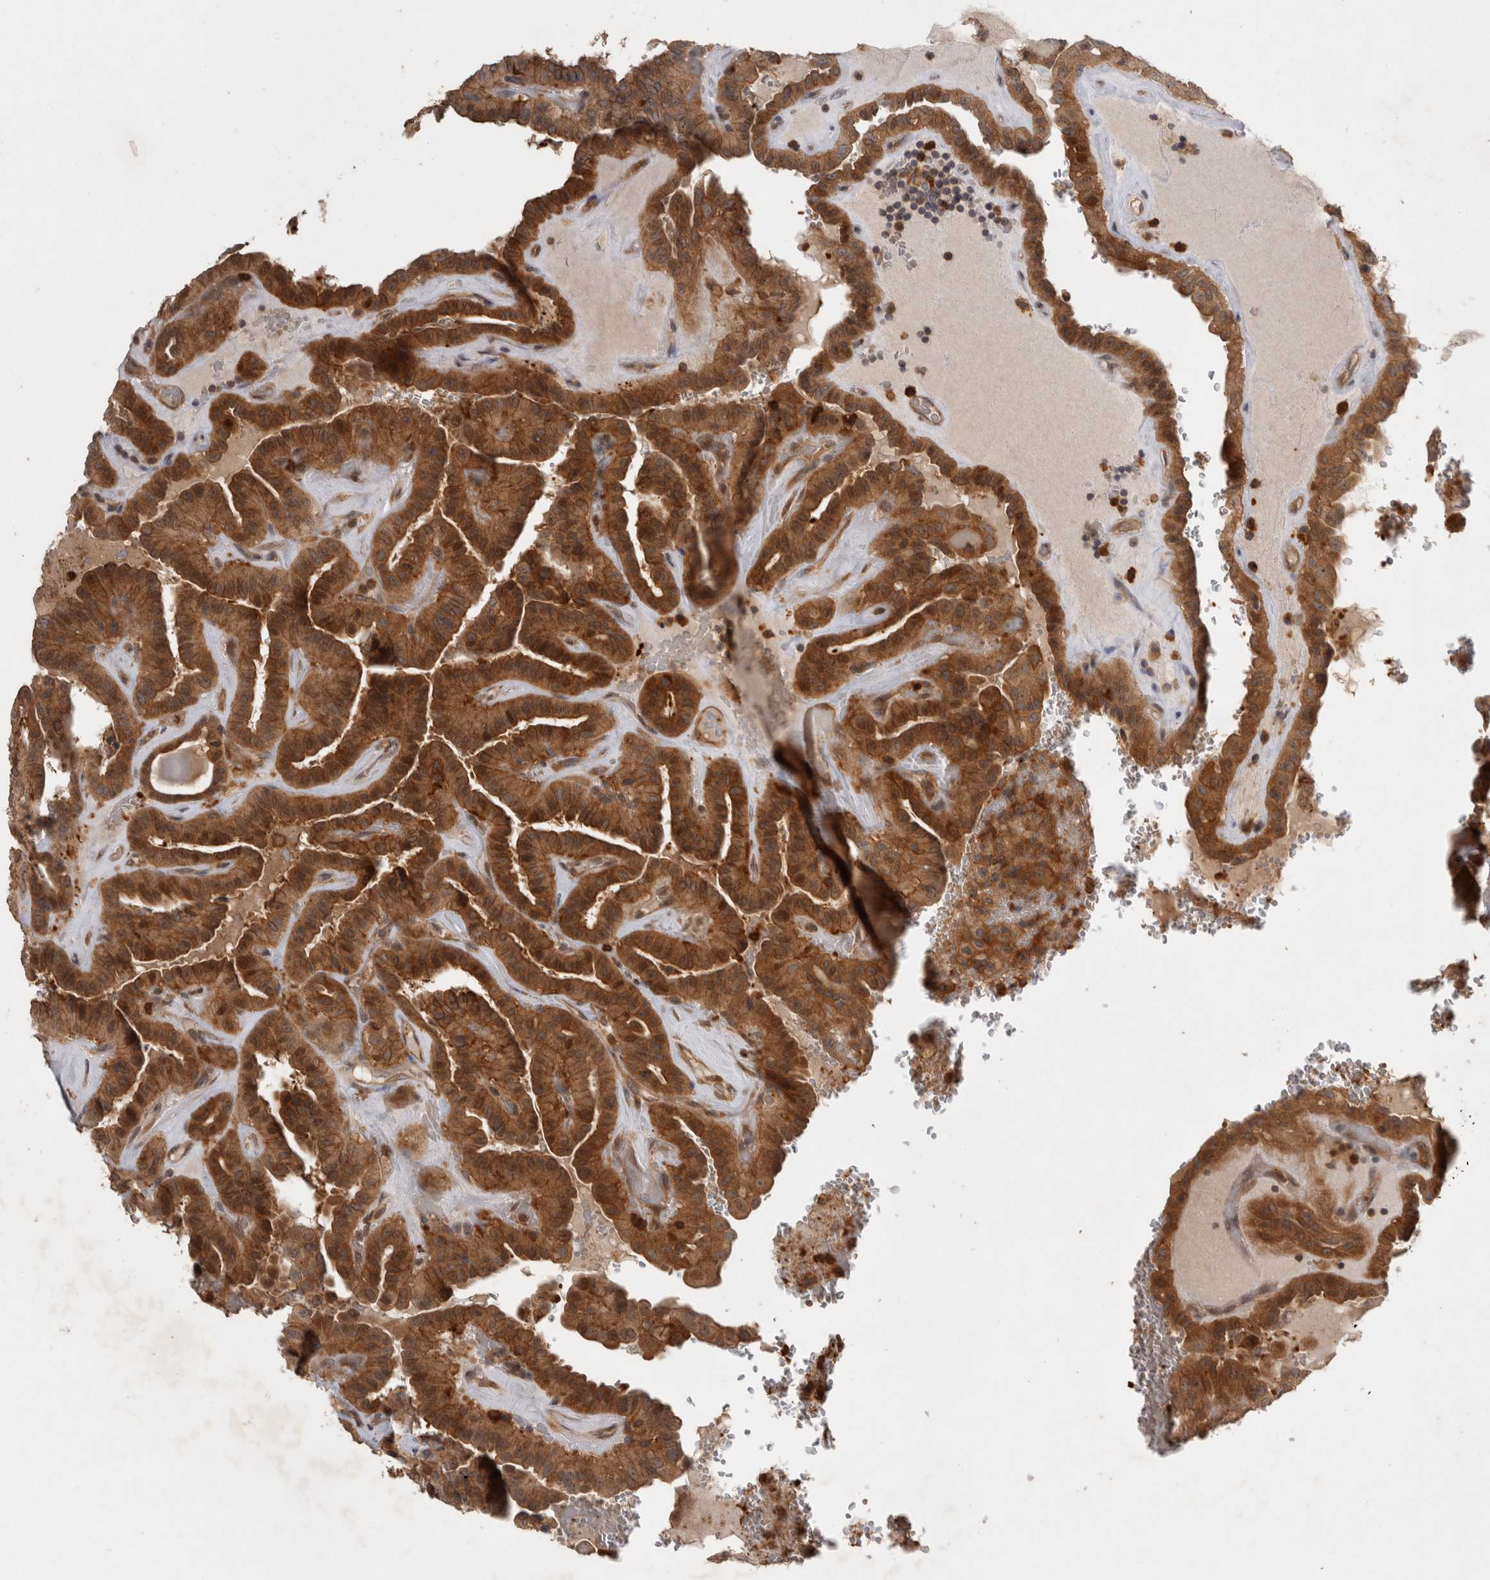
{"staining": {"intensity": "moderate", "quantity": ">75%", "location": "cytoplasmic/membranous,nuclear"}, "tissue": "thyroid cancer", "cell_type": "Tumor cells", "image_type": "cancer", "snomed": [{"axis": "morphology", "description": "Papillary adenocarcinoma, NOS"}, {"axis": "topography", "description": "Thyroid gland"}], "caption": "A brown stain labels moderate cytoplasmic/membranous and nuclear expression of a protein in thyroid cancer (papillary adenocarcinoma) tumor cells. (Stains: DAB (3,3'-diaminobenzidine) in brown, nuclei in blue, Microscopy: brightfield microscopy at high magnification).", "gene": "VEPH1", "patient": {"sex": "male", "age": 77}}